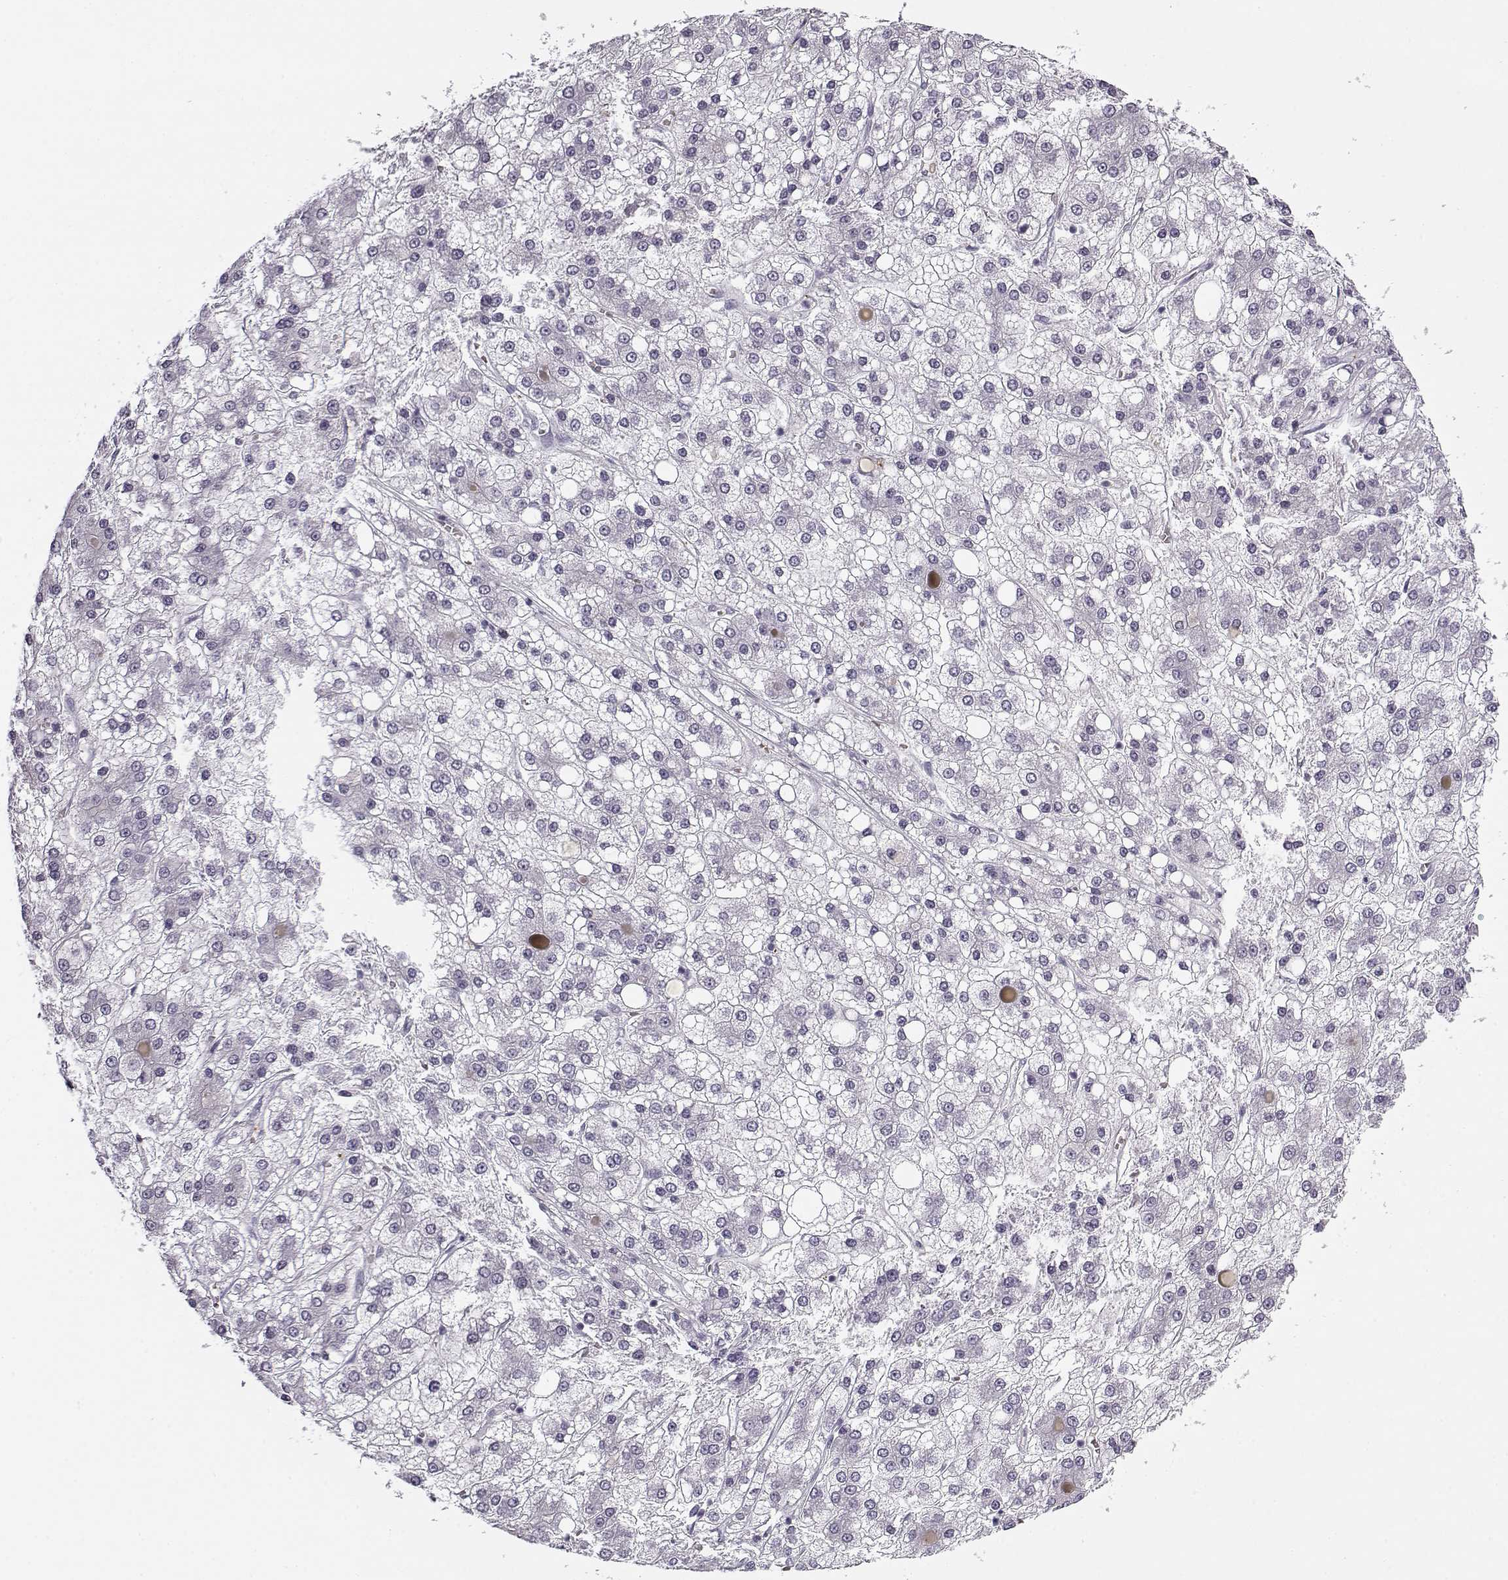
{"staining": {"intensity": "negative", "quantity": "none", "location": "none"}, "tissue": "liver cancer", "cell_type": "Tumor cells", "image_type": "cancer", "snomed": [{"axis": "morphology", "description": "Carcinoma, Hepatocellular, NOS"}, {"axis": "topography", "description": "Liver"}], "caption": "Tumor cells show no significant protein expression in liver cancer (hepatocellular carcinoma). (IHC, brightfield microscopy, high magnification).", "gene": "SNCA", "patient": {"sex": "male", "age": 73}}